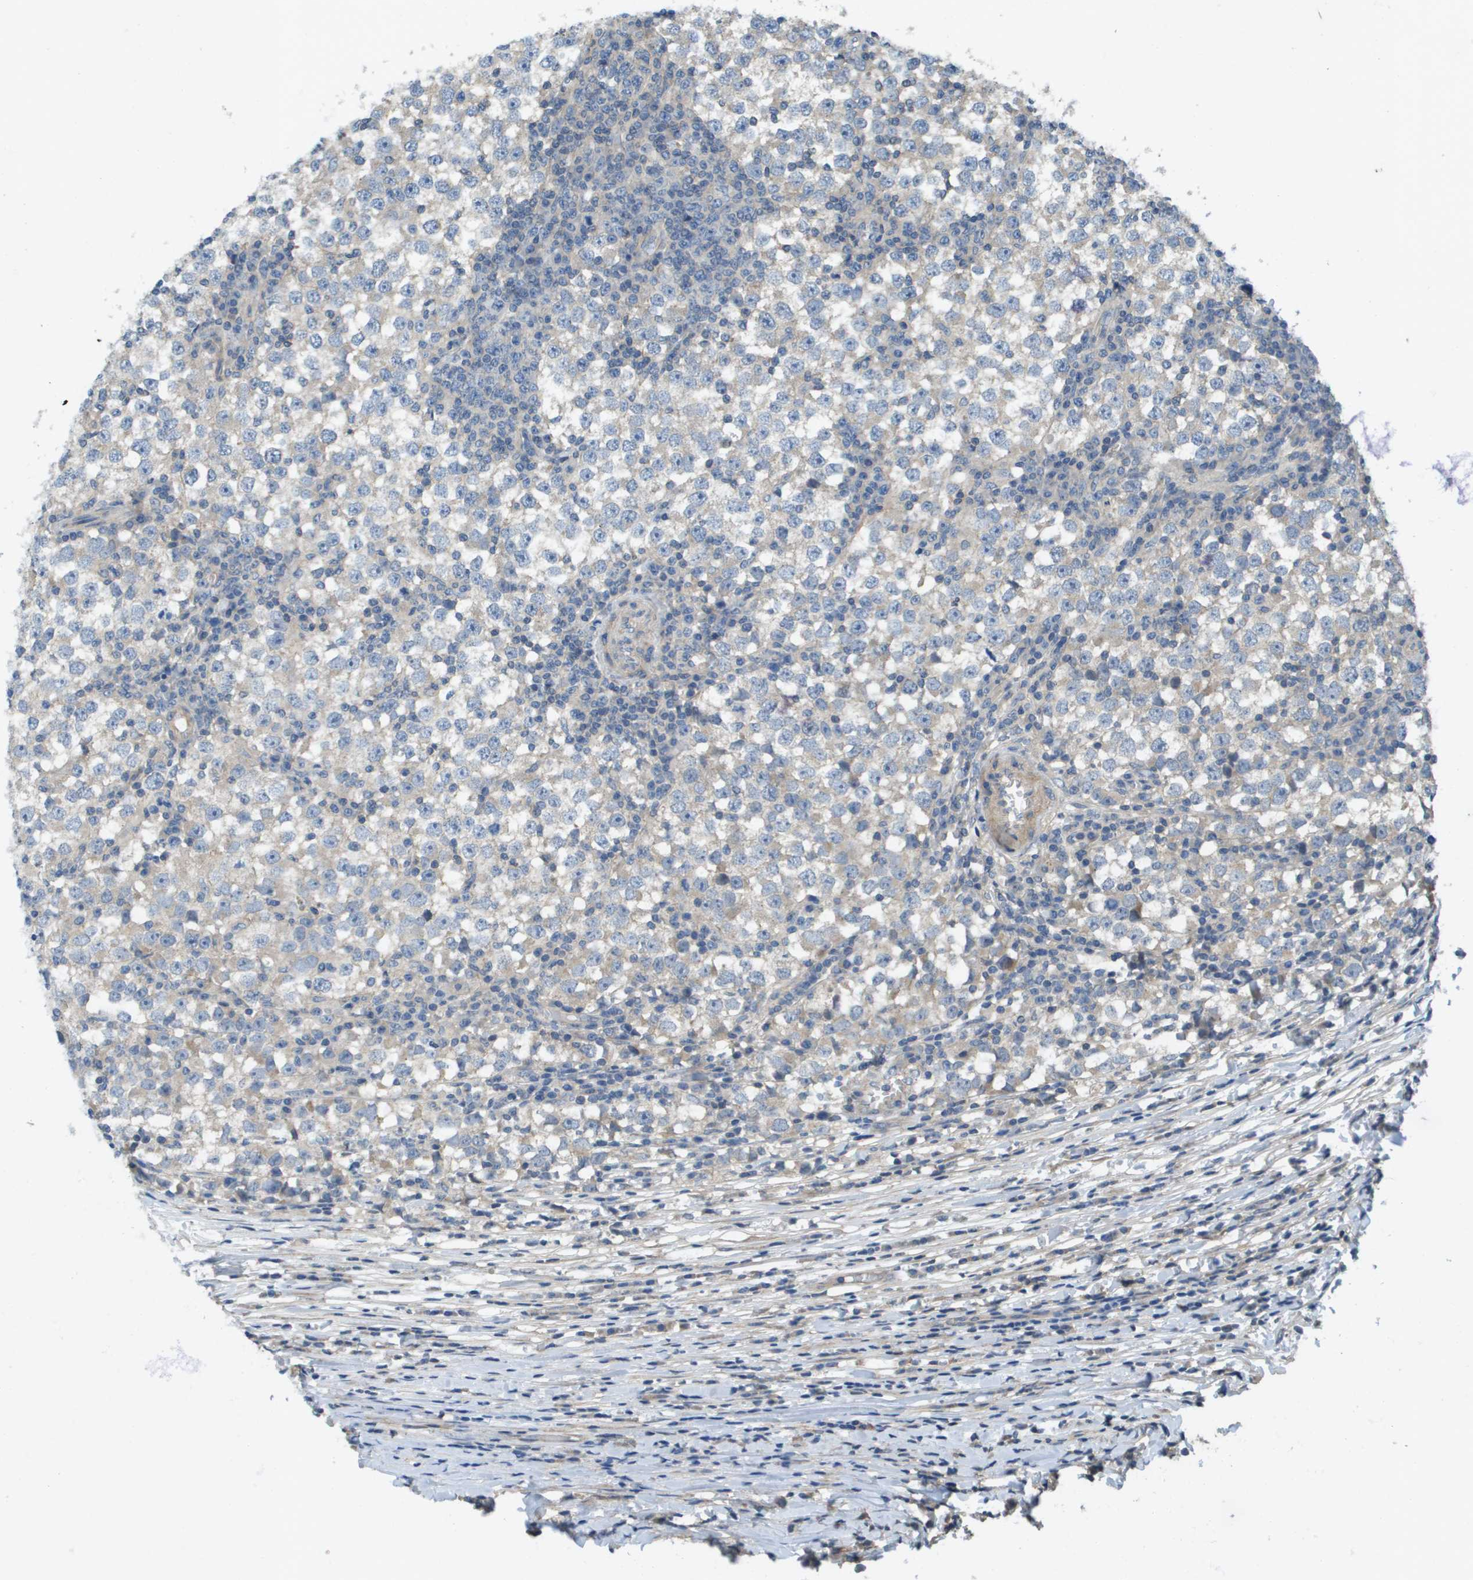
{"staining": {"intensity": "weak", "quantity": "<25%", "location": "cytoplasmic/membranous"}, "tissue": "testis cancer", "cell_type": "Tumor cells", "image_type": "cancer", "snomed": [{"axis": "morphology", "description": "Seminoma, NOS"}, {"axis": "topography", "description": "Testis"}], "caption": "Immunohistochemical staining of human testis seminoma exhibits no significant staining in tumor cells.", "gene": "KRT23", "patient": {"sex": "male", "age": 65}}